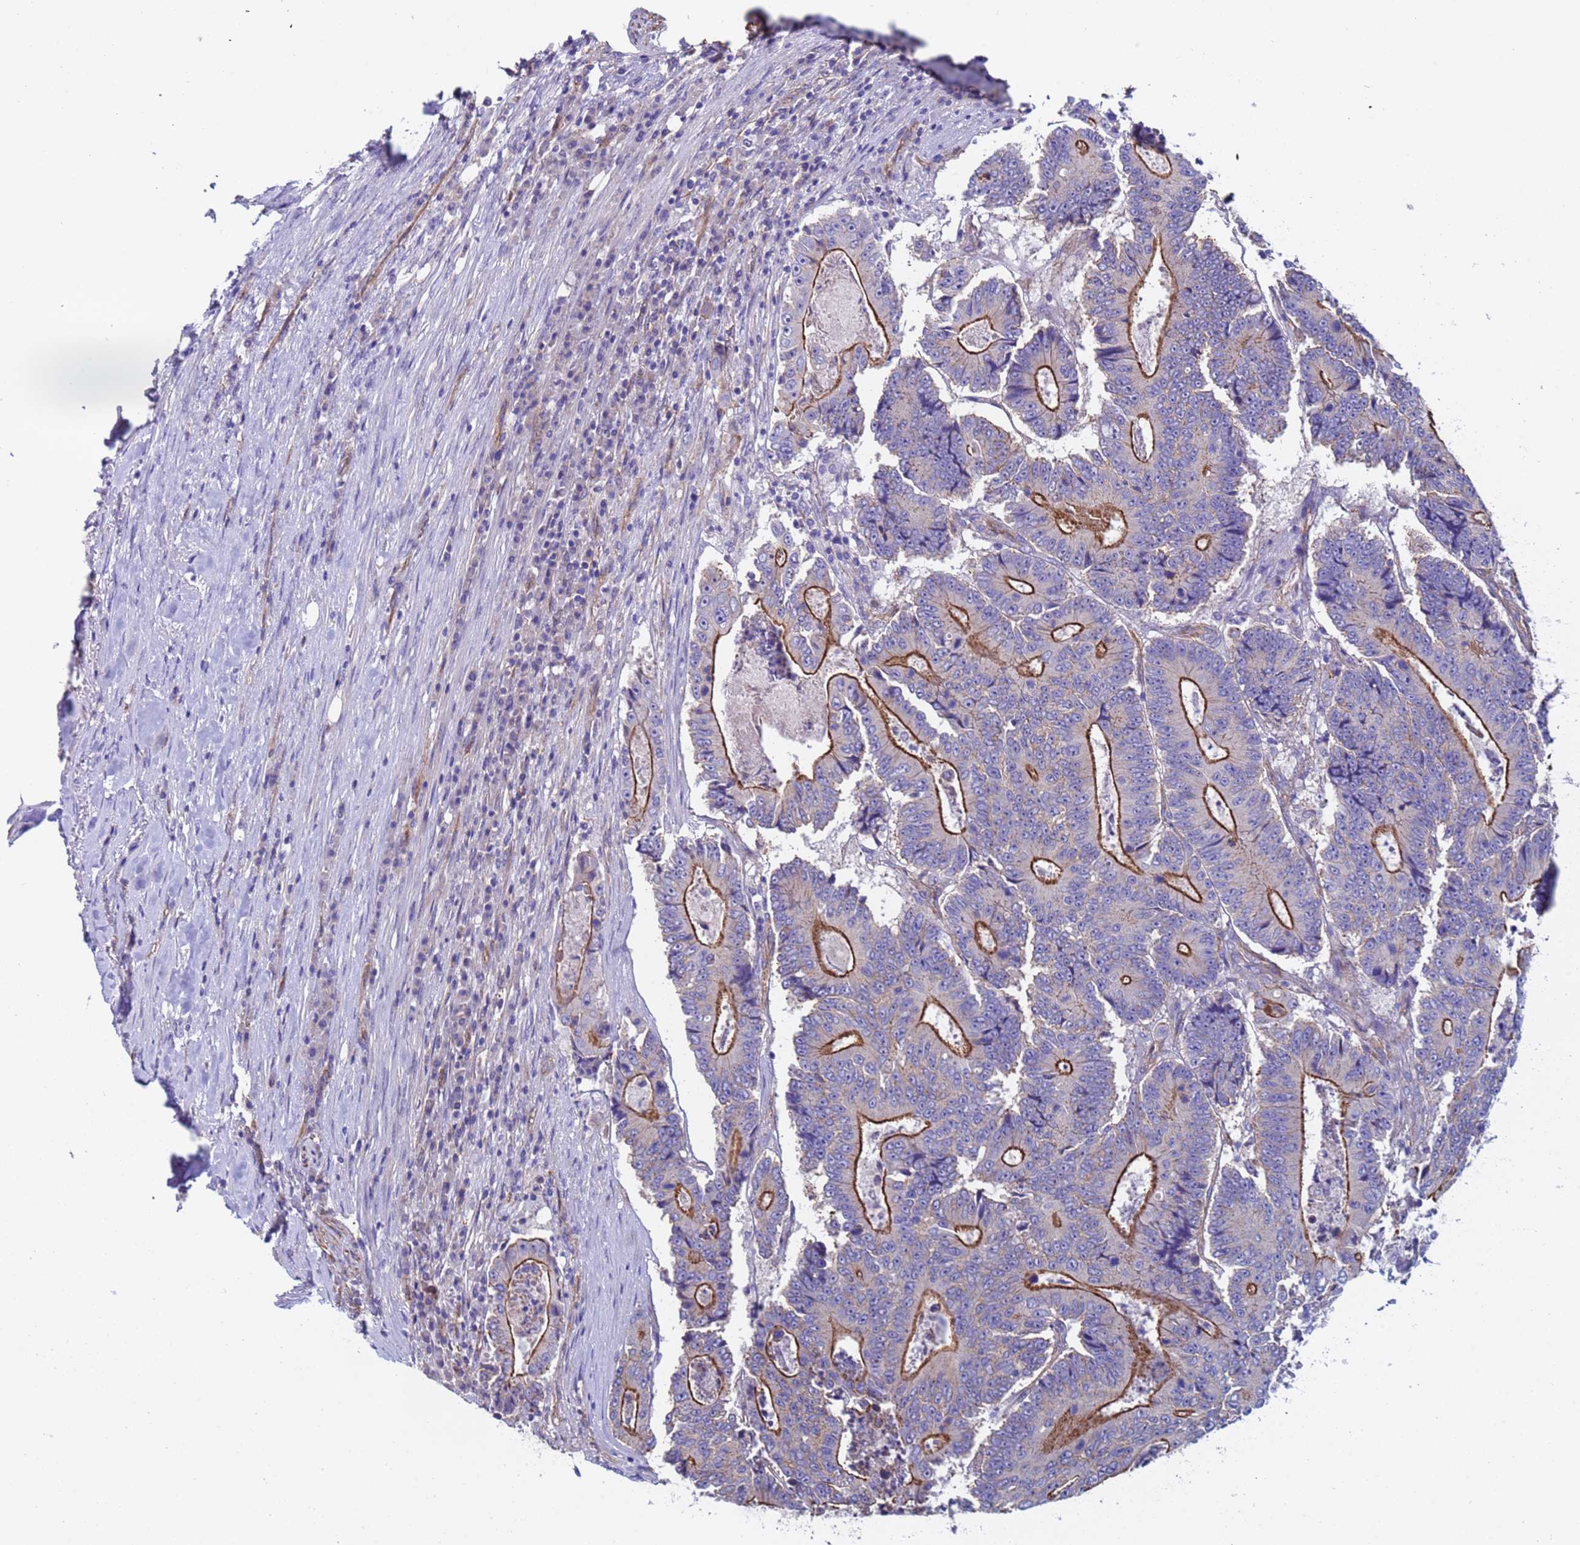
{"staining": {"intensity": "strong", "quantity": "25%-75%", "location": "cytoplasmic/membranous"}, "tissue": "colorectal cancer", "cell_type": "Tumor cells", "image_type": "cancer", "snomed": [{"axis": "morphology", "description": "Adenocarcinoma, NOS"}, {"axis": "topography", "description": "Colon"}], "caption": "Immunohistochemistry (IHC) histopathology image of adenocarcinoma (colorectal) stained for a protein (brown), which exhibits high levels of strong cytoplasmic/membranous staining in approximately 25%-75% of tumor cells.", "gene": "ZNF248", "patient": {"sex": "male", "age": 83}}